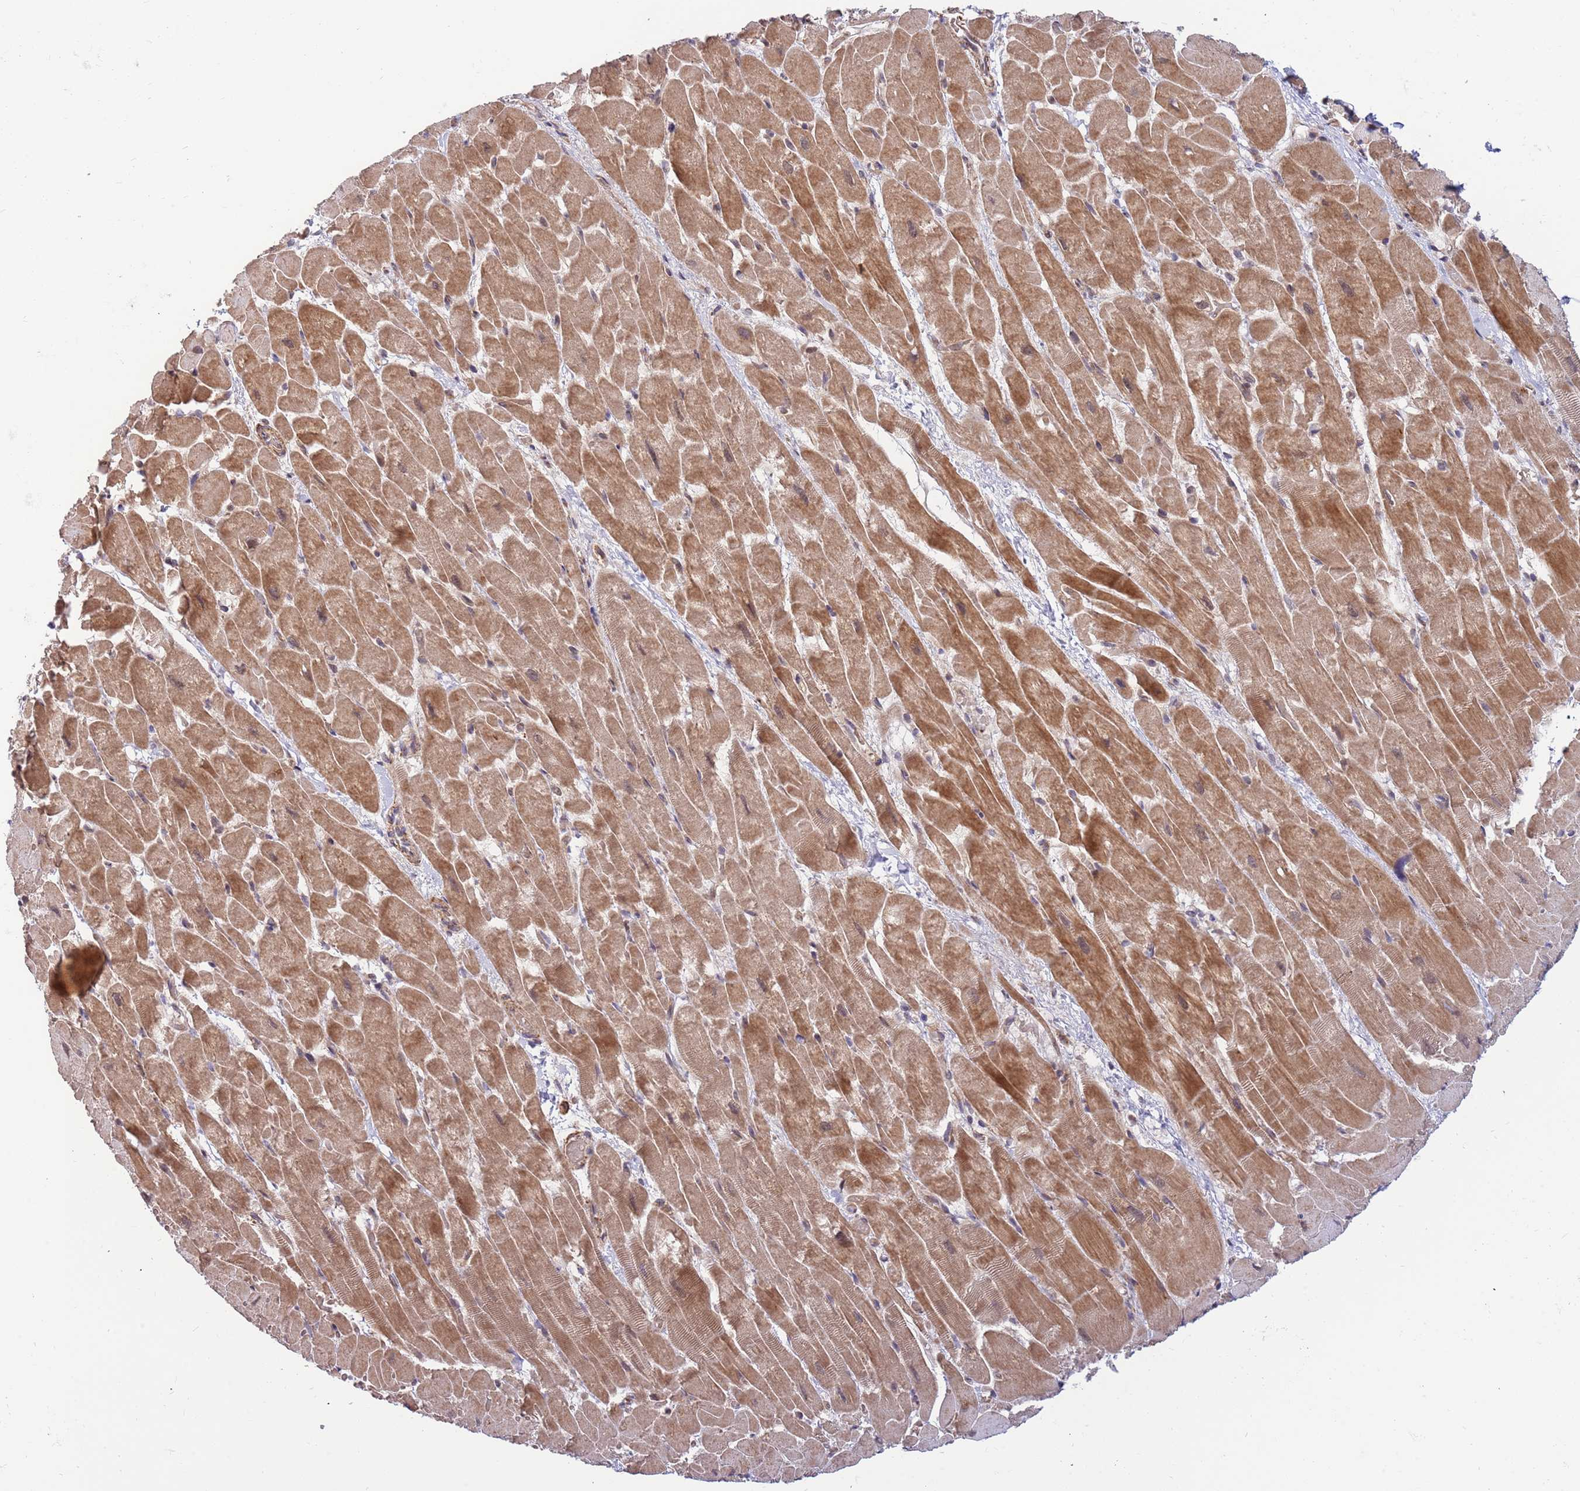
{"staining": {"intensity": "moderate", "quantity": ">75%", "location": "cytoplasmic/membranous"}, "tissue": "heart muscle", "cell_type": "Cardiomyocytes", "image_type": "normal", "snomed": [{"axis": "morphology", "description": "Normal tissue, NOS"}, {"axis": "topography", "description": "Heart"}], "caption": "Protein expression analysis of benign heart muscle exhibits moderate cytoplasmic/membranous positivity in about >75% of cardiomyocytes.", "gene": "HAUS3", "patient": {"sex": "male", "age": 37}}